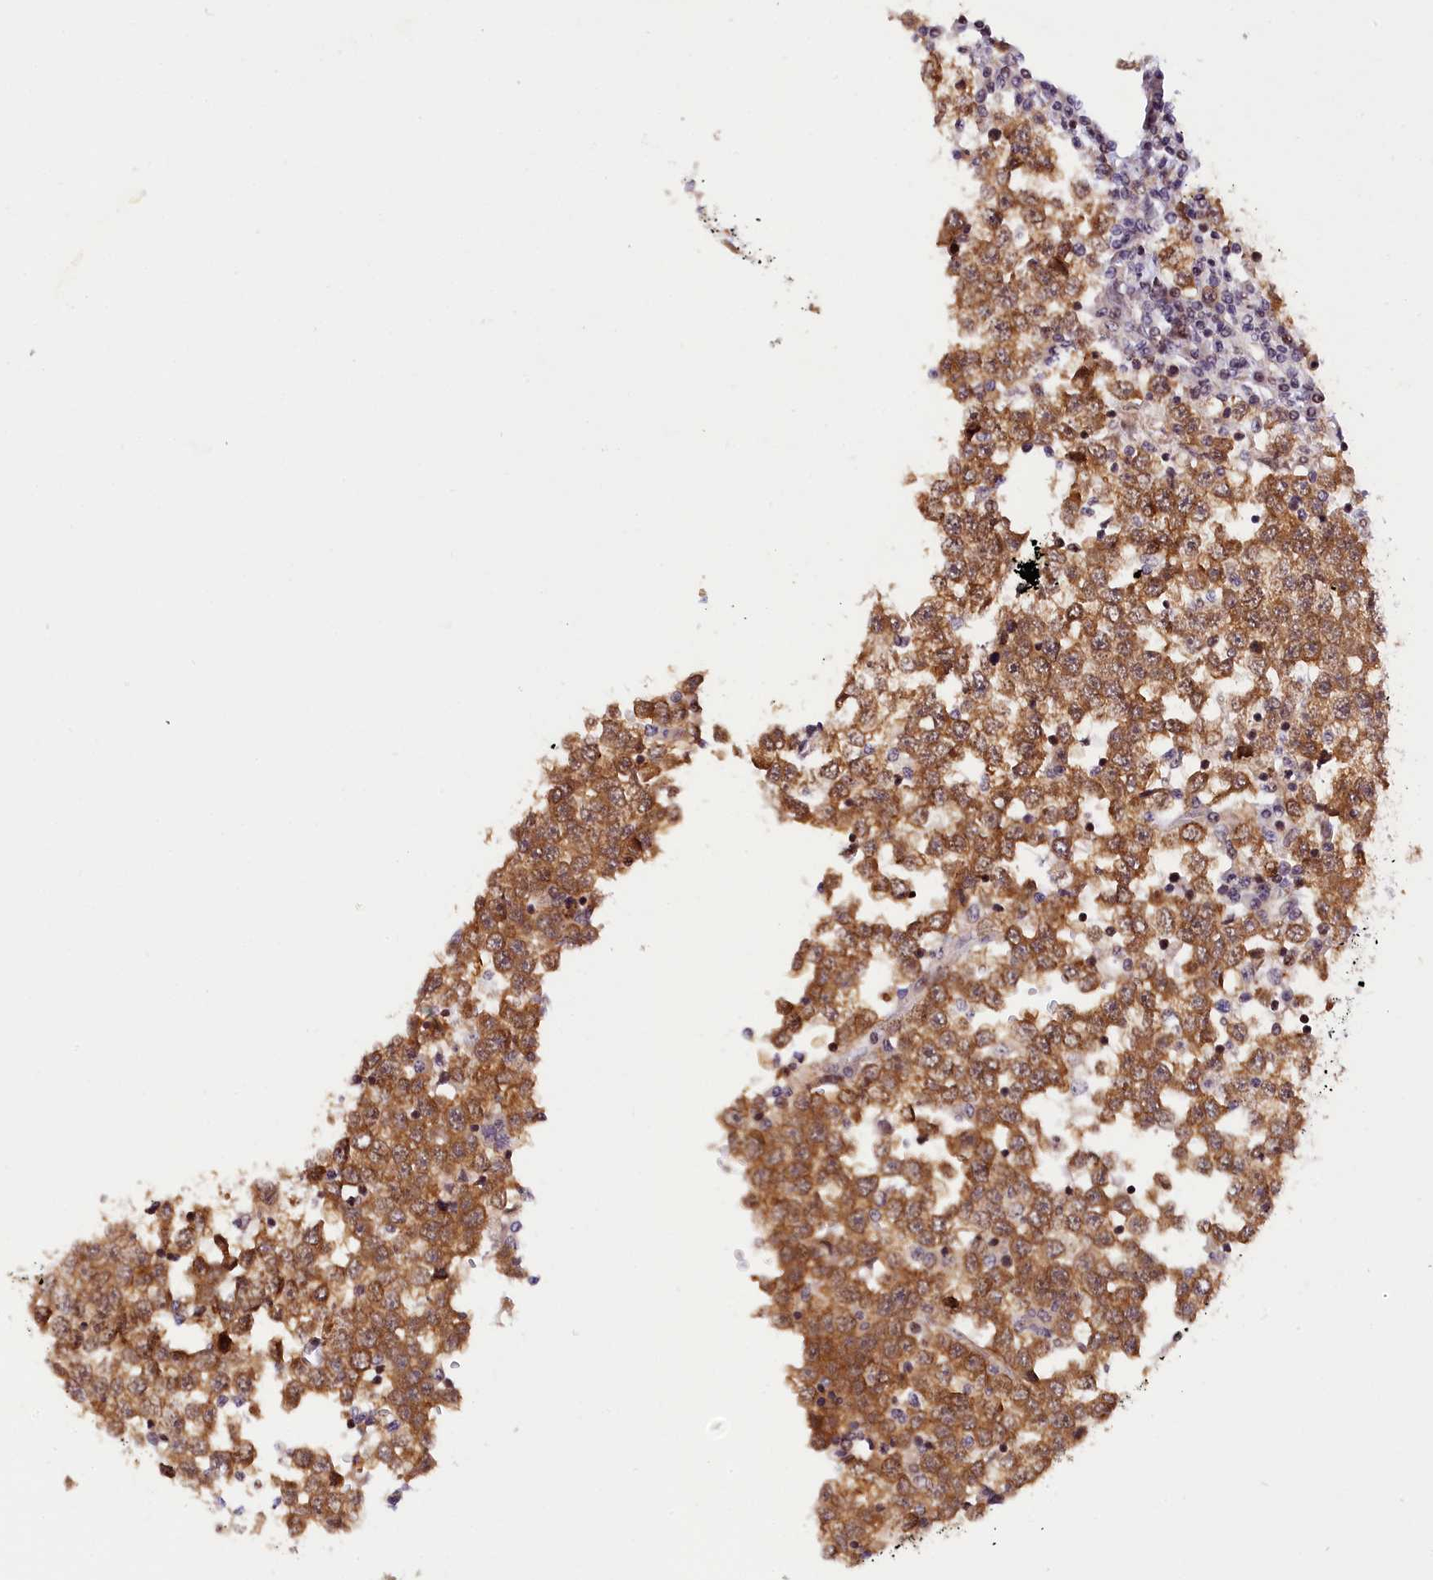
{"staining": {"intensity": "moderate", "quantity": ">75%", "location": "cytoplasmic/membranous"}, "tissue": "testis cancer", "cell_type": "Tumor cells", "image_type": "cancer", "snomed": [{"axis": "morphology", "description": "Seminoma, NOS"}, {"axis": "topography", "description": "Testis"}], "caption": "Tumor cells demonstrate medium levels of moderate cytoplasmic/membranous positivity in approximately >75% of cells in testis cancer (seminoma). (brown staining indicates protein expression, while blue staining denotes nuclei).", "gene": "SAMD4A", "patient": {"sex": "male", "age": 65}}